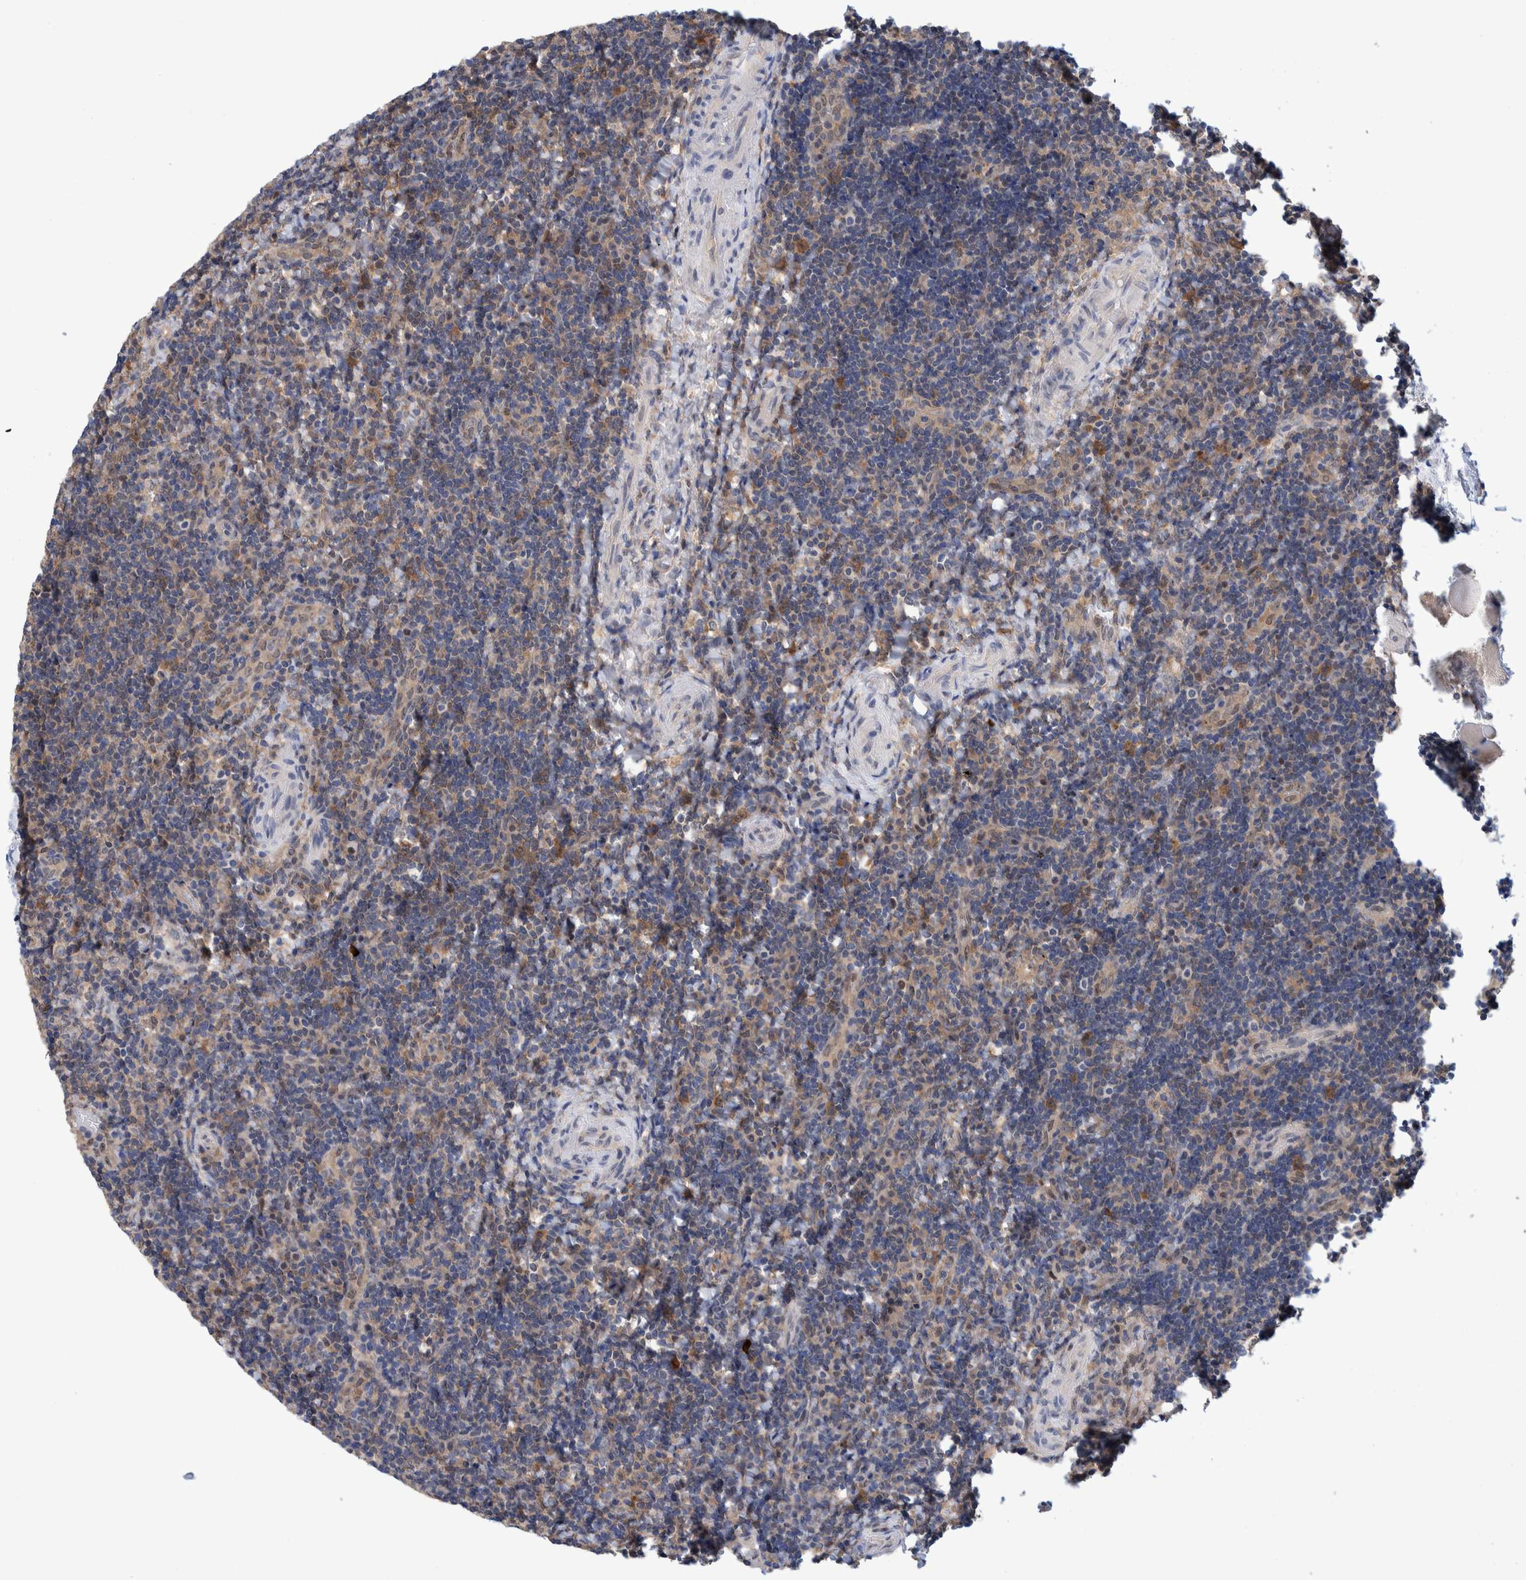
{"staining": {"intensity": "moderate", "quantity": "<25%", "location": "cytoplasmic/membranous"}, "tissue": "lymphoma", "cell_type": "Tumor cells", "image_type": "cancer", "snomed": [{"axis": "morphology", "description": "Malignant lymphoma, non-Hodgkin's type, High grade"}, {"axis": "topography", "description": "Tonsil"}], "caption": "This histopathology image shows lymphoma stained with immunohistochemistry to label a protein in brown. The cytoplasmic/membranous of tumor cells show moderate positivity for the protein. Nuclei are counter-stained blue.", "gene": "PFAS", "patient": {"sex": "female", "age": 36}}